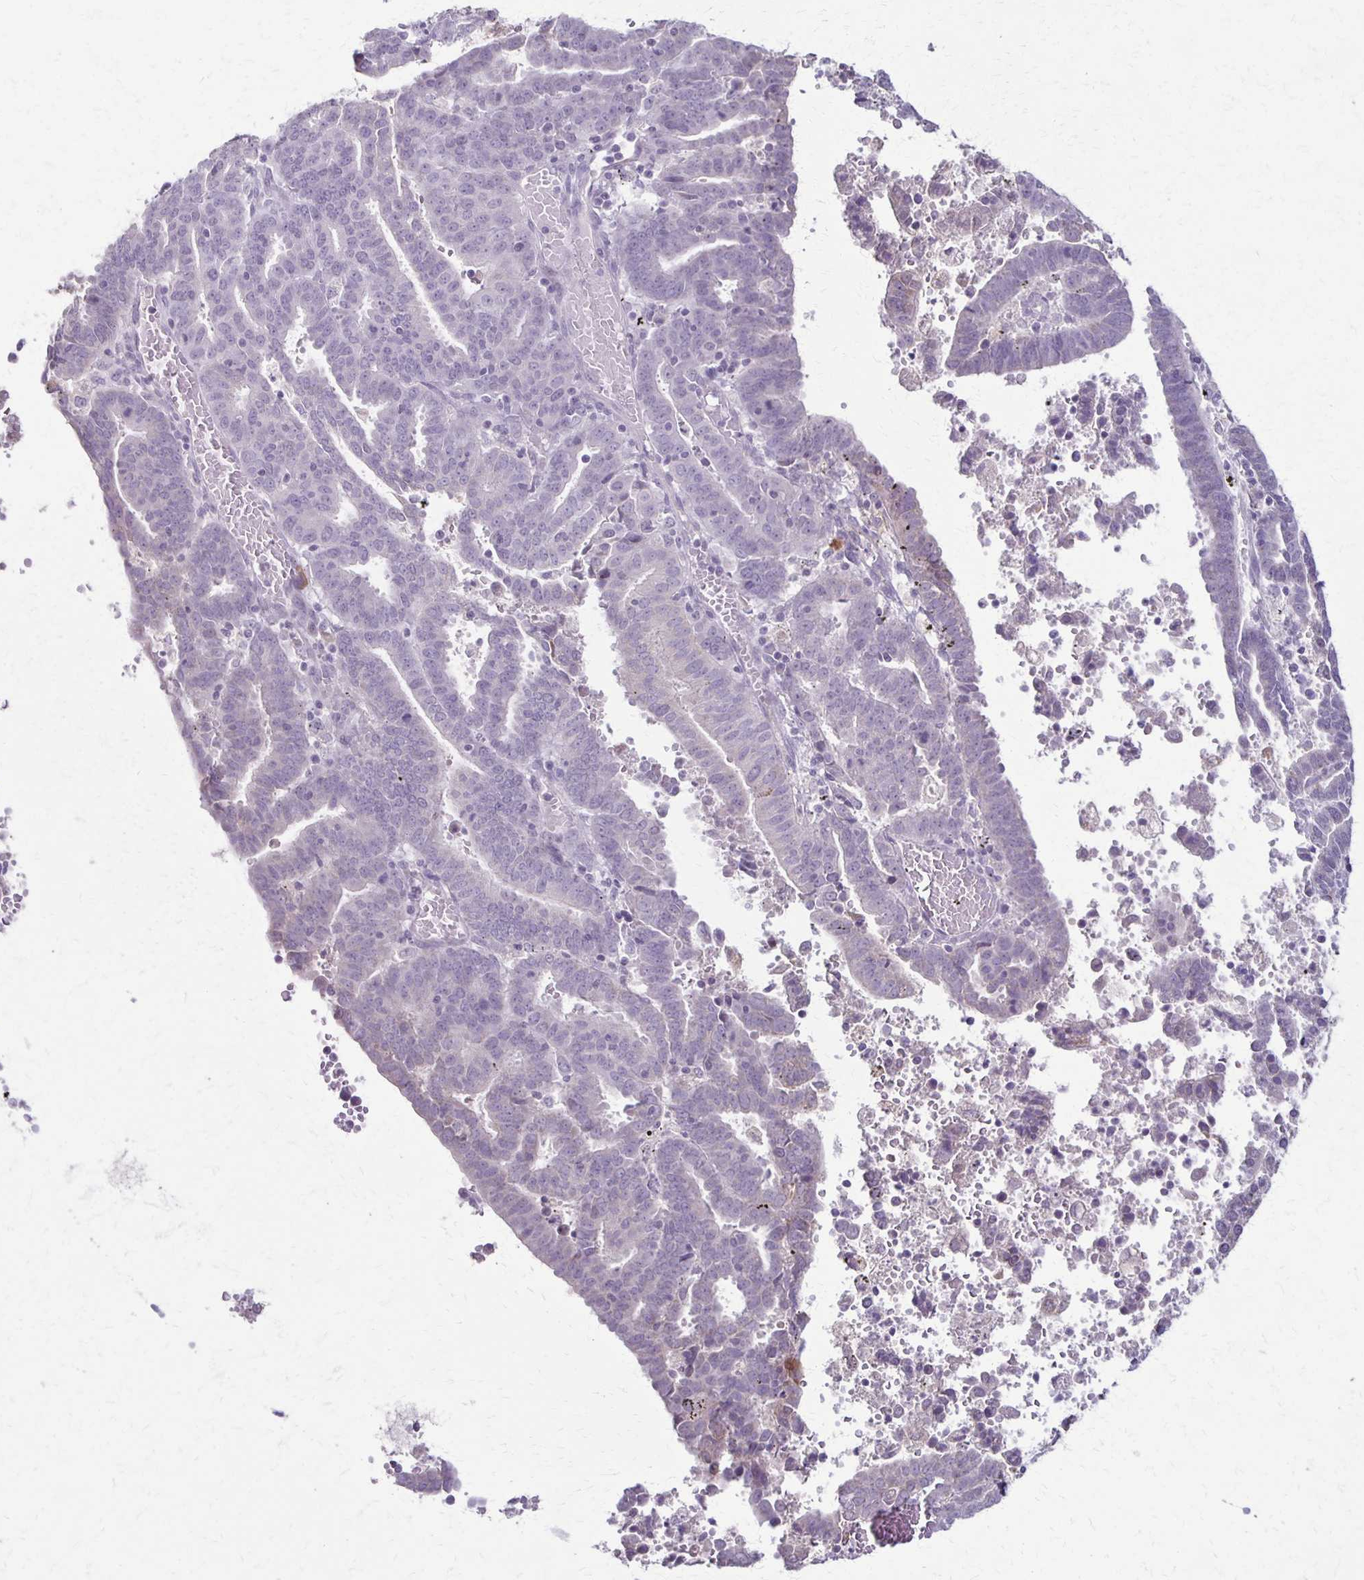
{"staining": {"intensity": "negative", "quantity": "none", "location": "none"}, "tissue": "endometrial cancer", "cell_type": "Tumor cells", "image_type": "cancer", "snomed": [{"axis": "morphology", "description": "Adenocarcinoma, NOS"}, {"axis": "topography", "description": "Uterus"}], "caption": "An IHC histopathology image of endometrial adenocarcinoma is shown. There is no staining in tumor cells of endometrial adenocarcinoma. (DAB IHC, high magnification).", "gene": "SLC35E2B", "patient": {"sex": "female", "age": 83}}